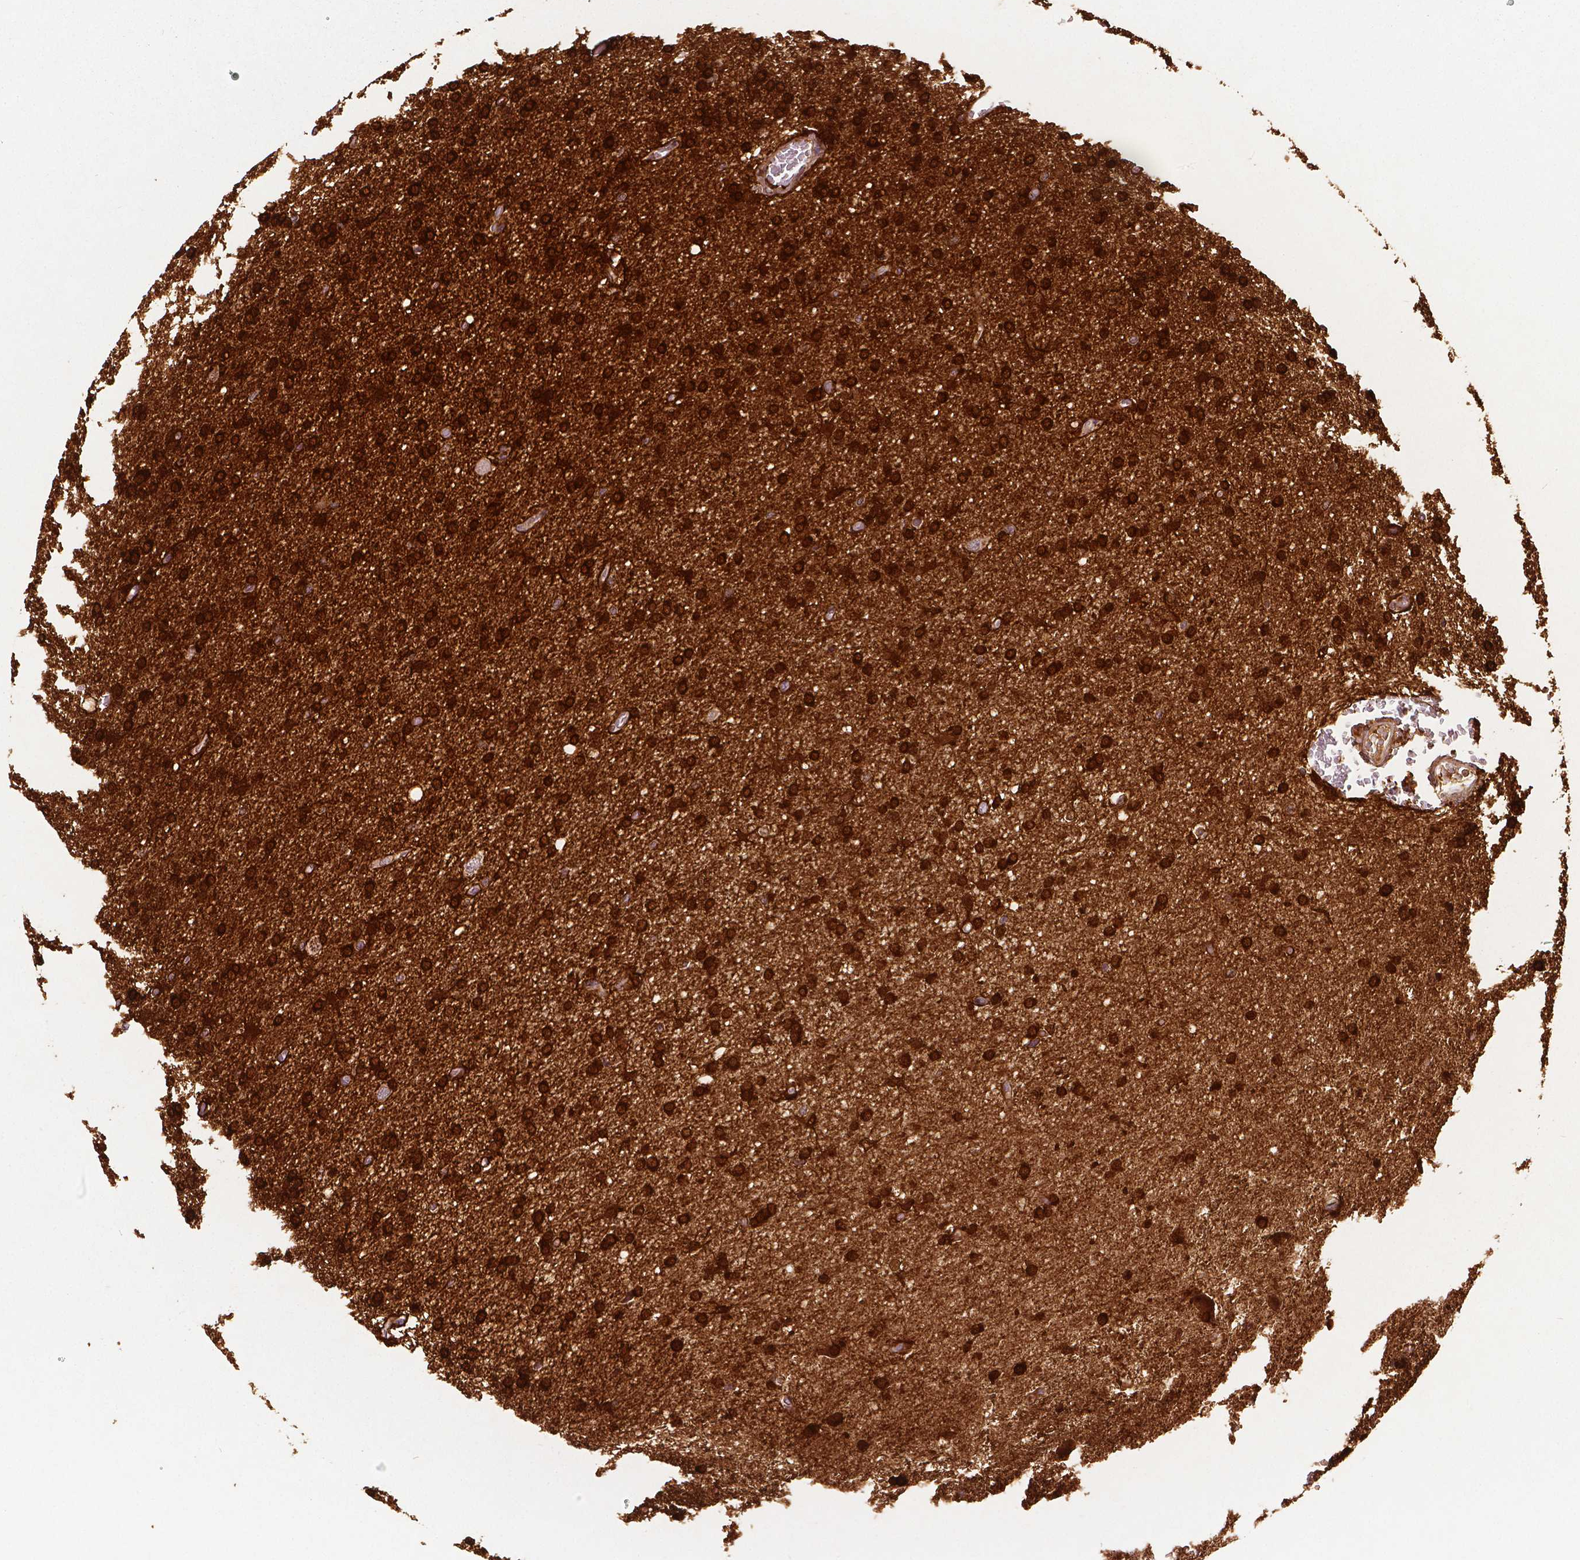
{"staining": {"intensity": "strong", "quantity": ">75%", "location": "cytoplasmic/membranous"}, "tissue": "glioma", "cell_type": "Tumor cells", "image_type": "cancer", "snomed": [{"axis": "morphology", "description": "Glioma, malignant, High grade"}, {"axis": "topography", "description": "Cerebral cortex"}], "caption": "About >75% of tumor cells in malignant glioma (high-grade) display strong cytoplasmic/membranous protein expression as visualized by brown immunohistochemical staining.", "gene": "PHGDH", "patient": {"sex": "male", "age": 70}}